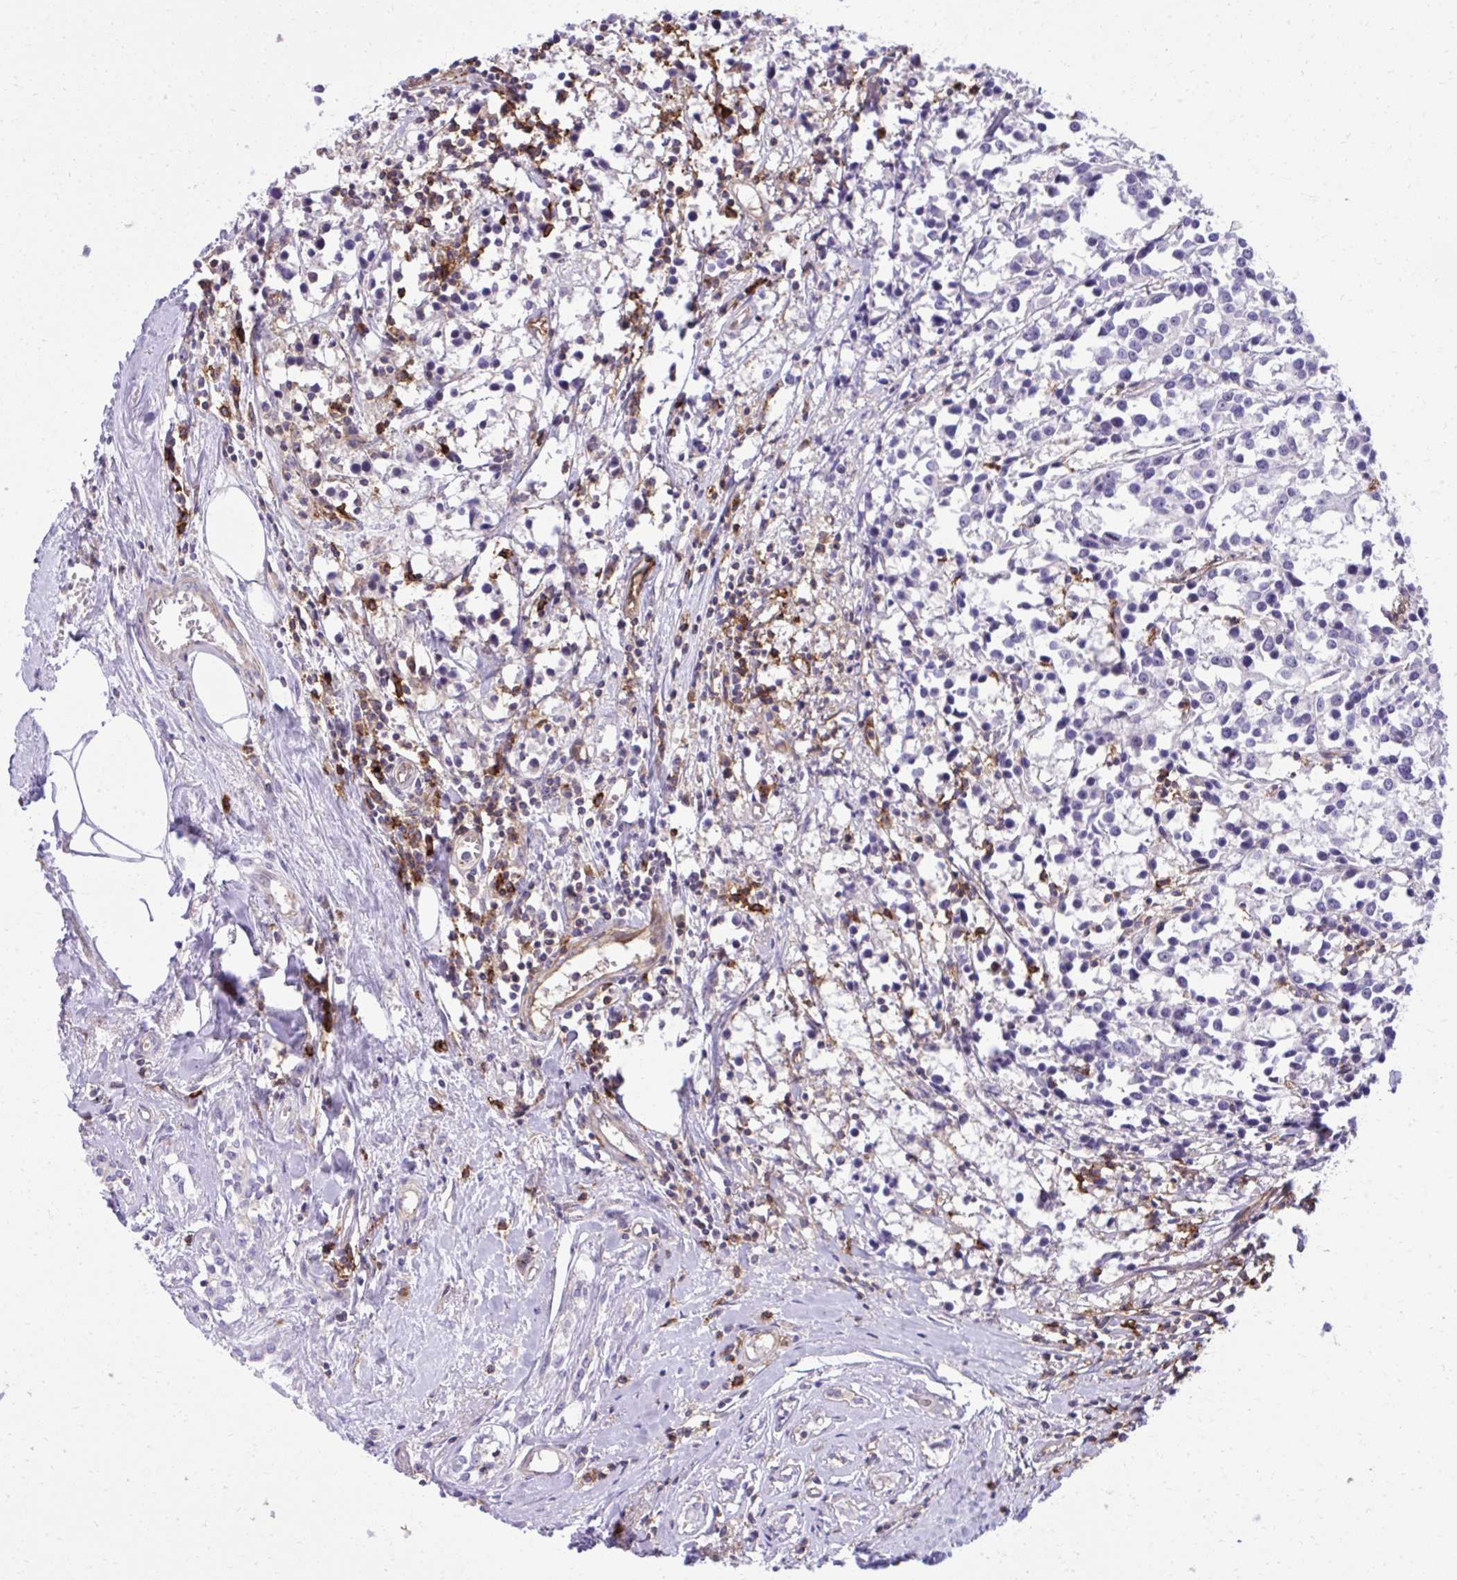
{"staining": {"intensity": "negative", "quantity": "none", "location": "none"}, "tissue": "breast cancer", "cell_type": "Tumor cells", "image_type": "cancer", "snomed": [{"axis": "morphology", "description": "Duct carcinoma"}, {"axis": "topography", "description": "Breast"}], "caption": "The image exhibits no staining of tumor cells in breast cancer.", "gene": "PITPNM3", "patient": {"sex": "female", "age": 80}}